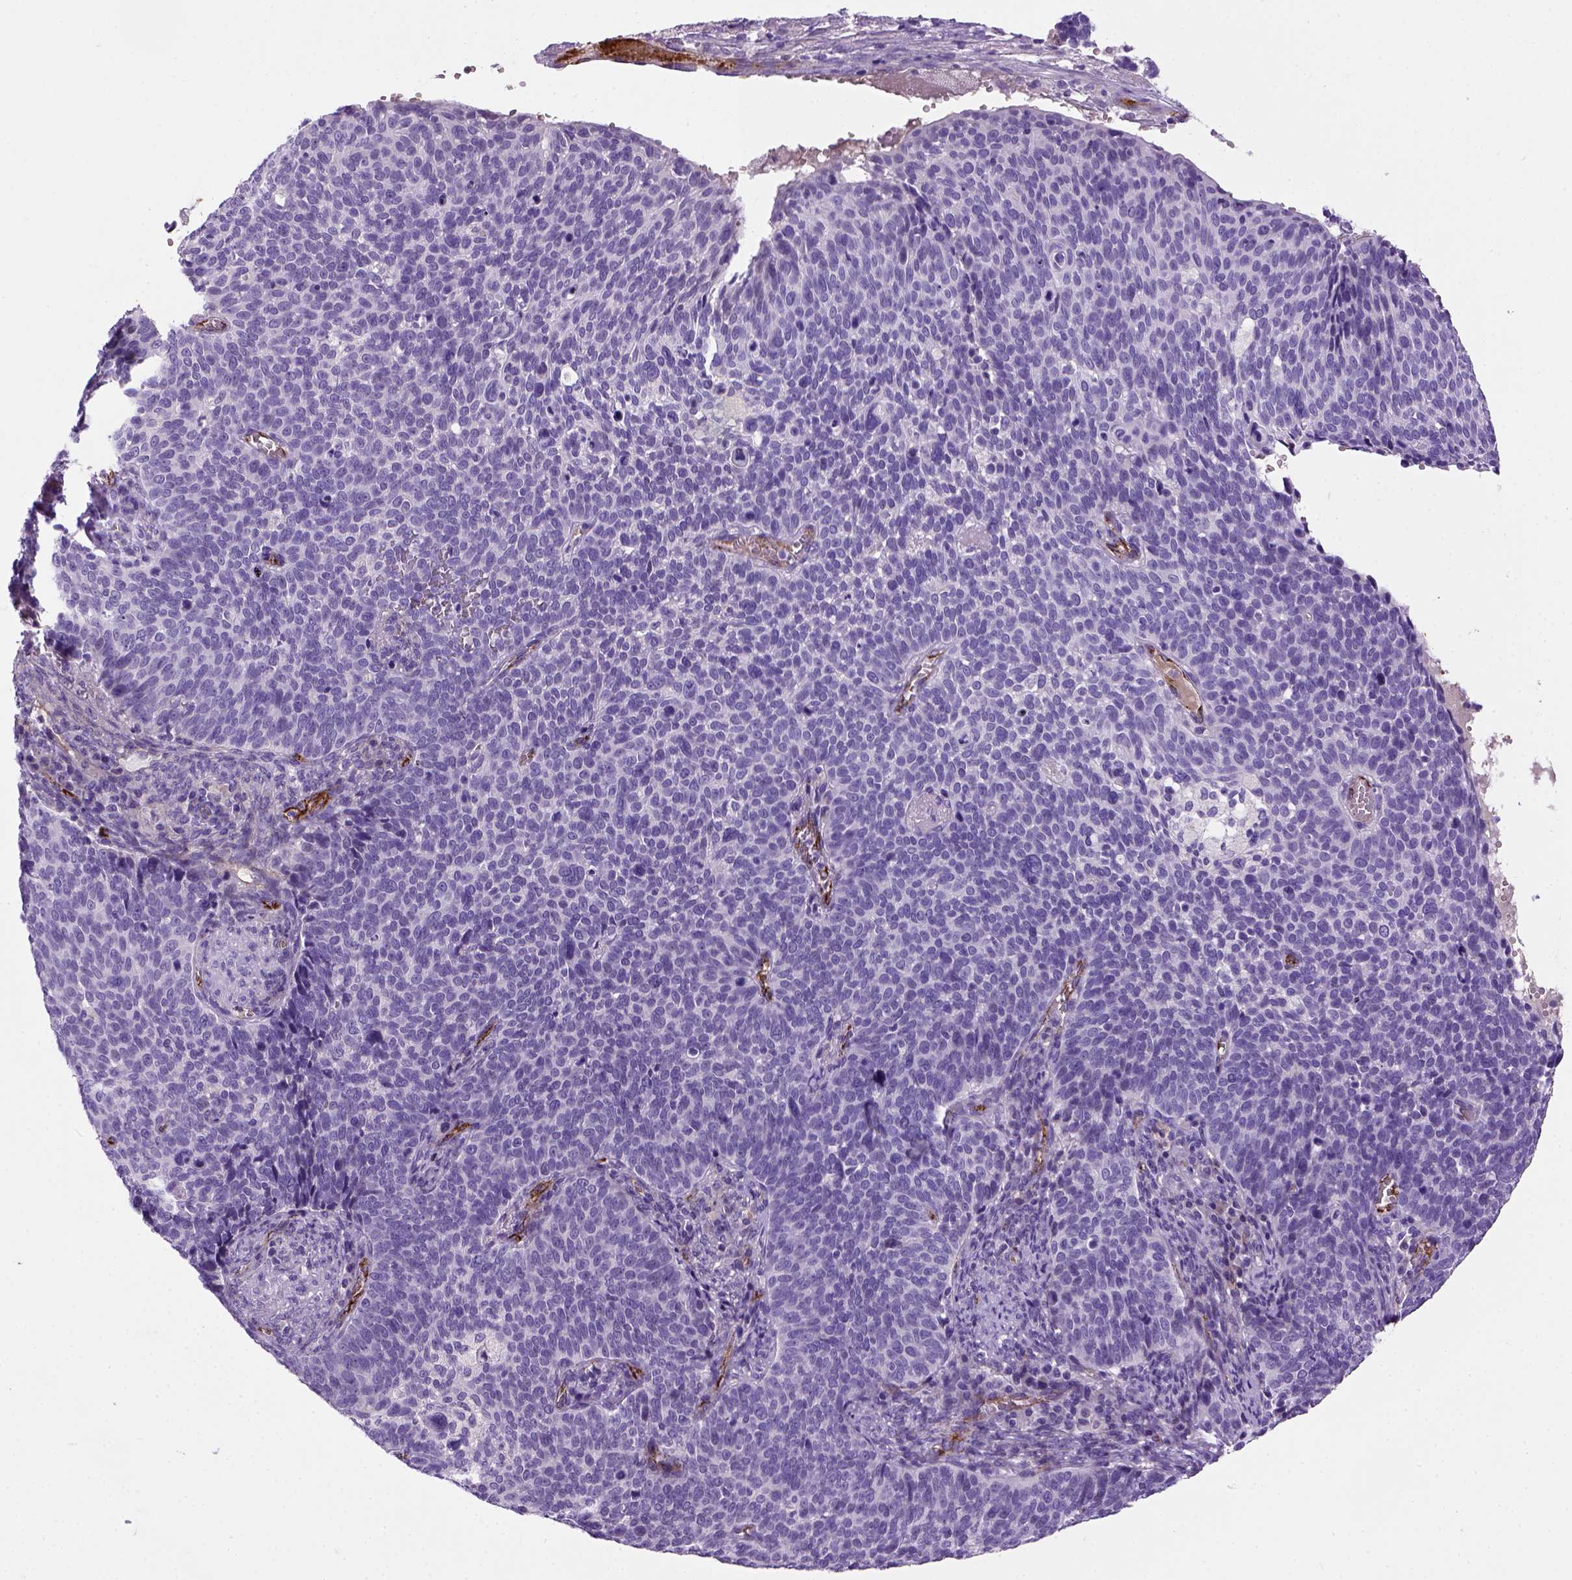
{"staining": {"intensity": "negative", "quantity": "none", "location": "none"}, "tissue": "cervical cancer", "cell_type": "Tumor cells", "image_type": "cancer", "snomed": [{"axis": "morphology", "description": "Normal tissue, NOS"}, {"axis": "morphology", "description": "Squamous cell carcinoma, NOS"}, {"axis": "topography", "description": "Cervix"}], "caption": "This image is of squamous cell carcinoma (cervical) stained with IHC to label a protein in brown with the nuclei are counter-stained blue. There is no expression in tumor cells.", "gene": "VWF", "patient": {"sex": "female", "age": 39}}